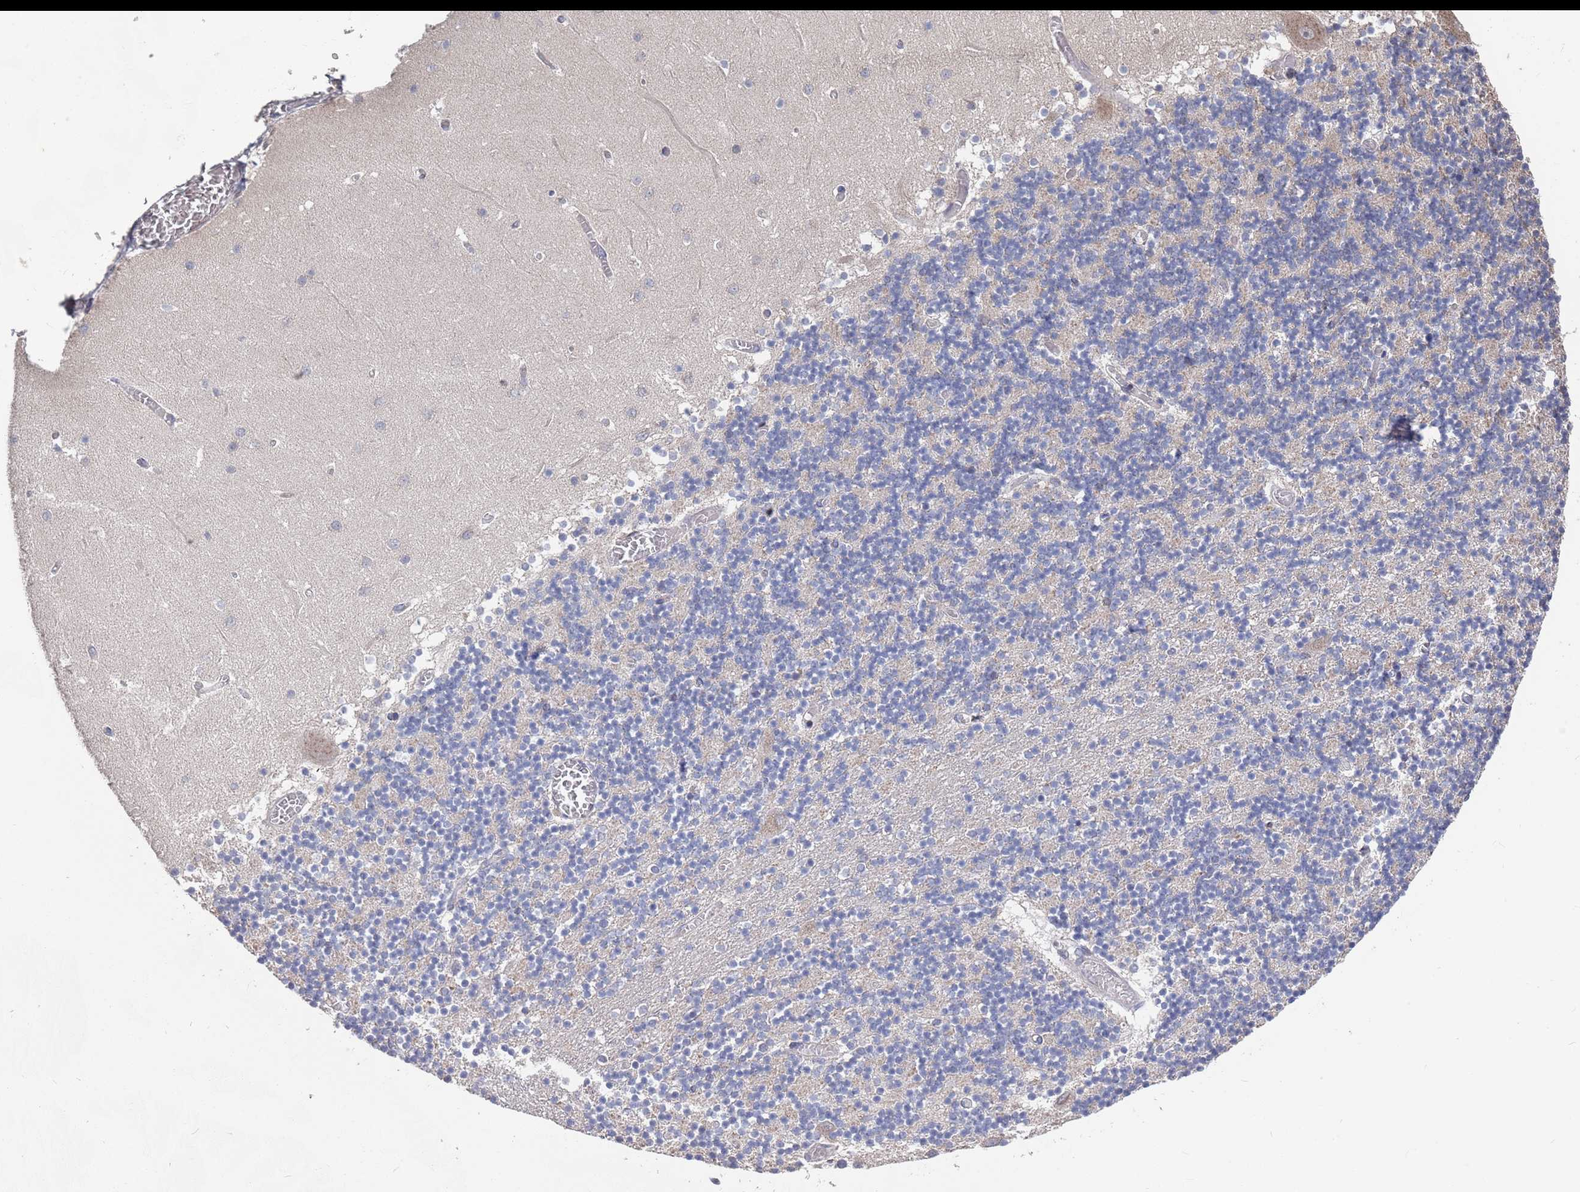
{"staining": {"intensity": "weak", "quantity": "25%-75%", "location": "cytoplasmic/membranous"}, "tissue": "cerebellum", "cell_type": "Cells in granular layer", "image_type": "normal", "snomed": [{"axis": "morphology", "description": "Normal tissue, NOS"}, {"axis": "topography", "description": "Cerebellum"}], "caption": "Protein staining shows weak cytoplasmic/membranous staining in about 25%-75% of cells in granular layer in normal cerebellum.", "gene": "SDHAF3", "patient": {"sex": "female", "age": 28}}